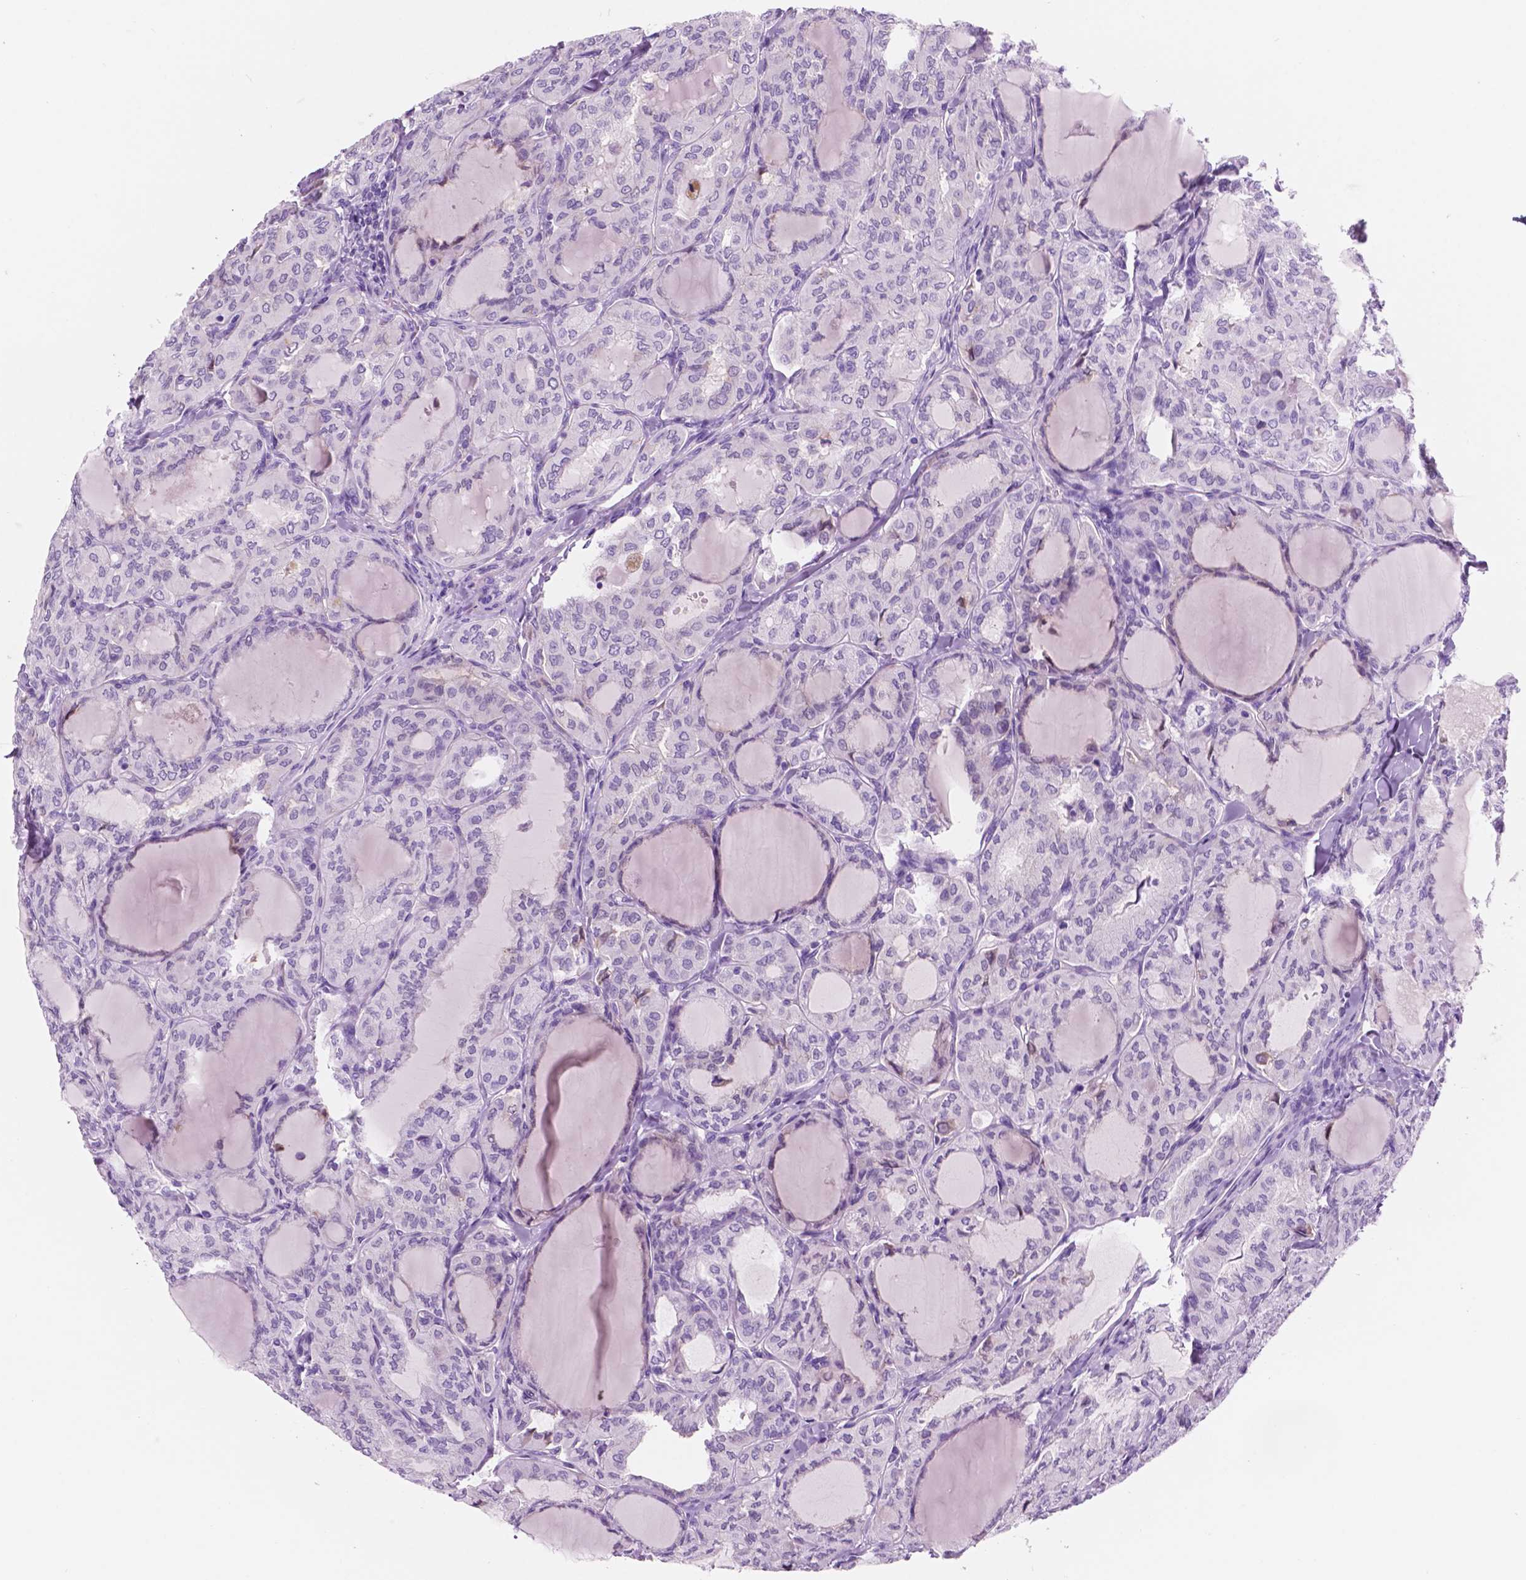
{"staining": {"intensity": "negative", "quantity": "none", "location": "none"}, "tissue": "thyroid cancer", "cell_type": "Tumor cells", "image_type": "cancer", "snomed": [{"axis": "morphology", "description": "Papillary adenocarcinoma, NOS"}, {"axis": "topography", "description": "Thyroid gland"}], "caption": "Tumor cells show no significant positivity in papillary adenocarcinoma (thyroid).", "gene": "CUZD1", "patient": {"sex": "male", "age": 20}}